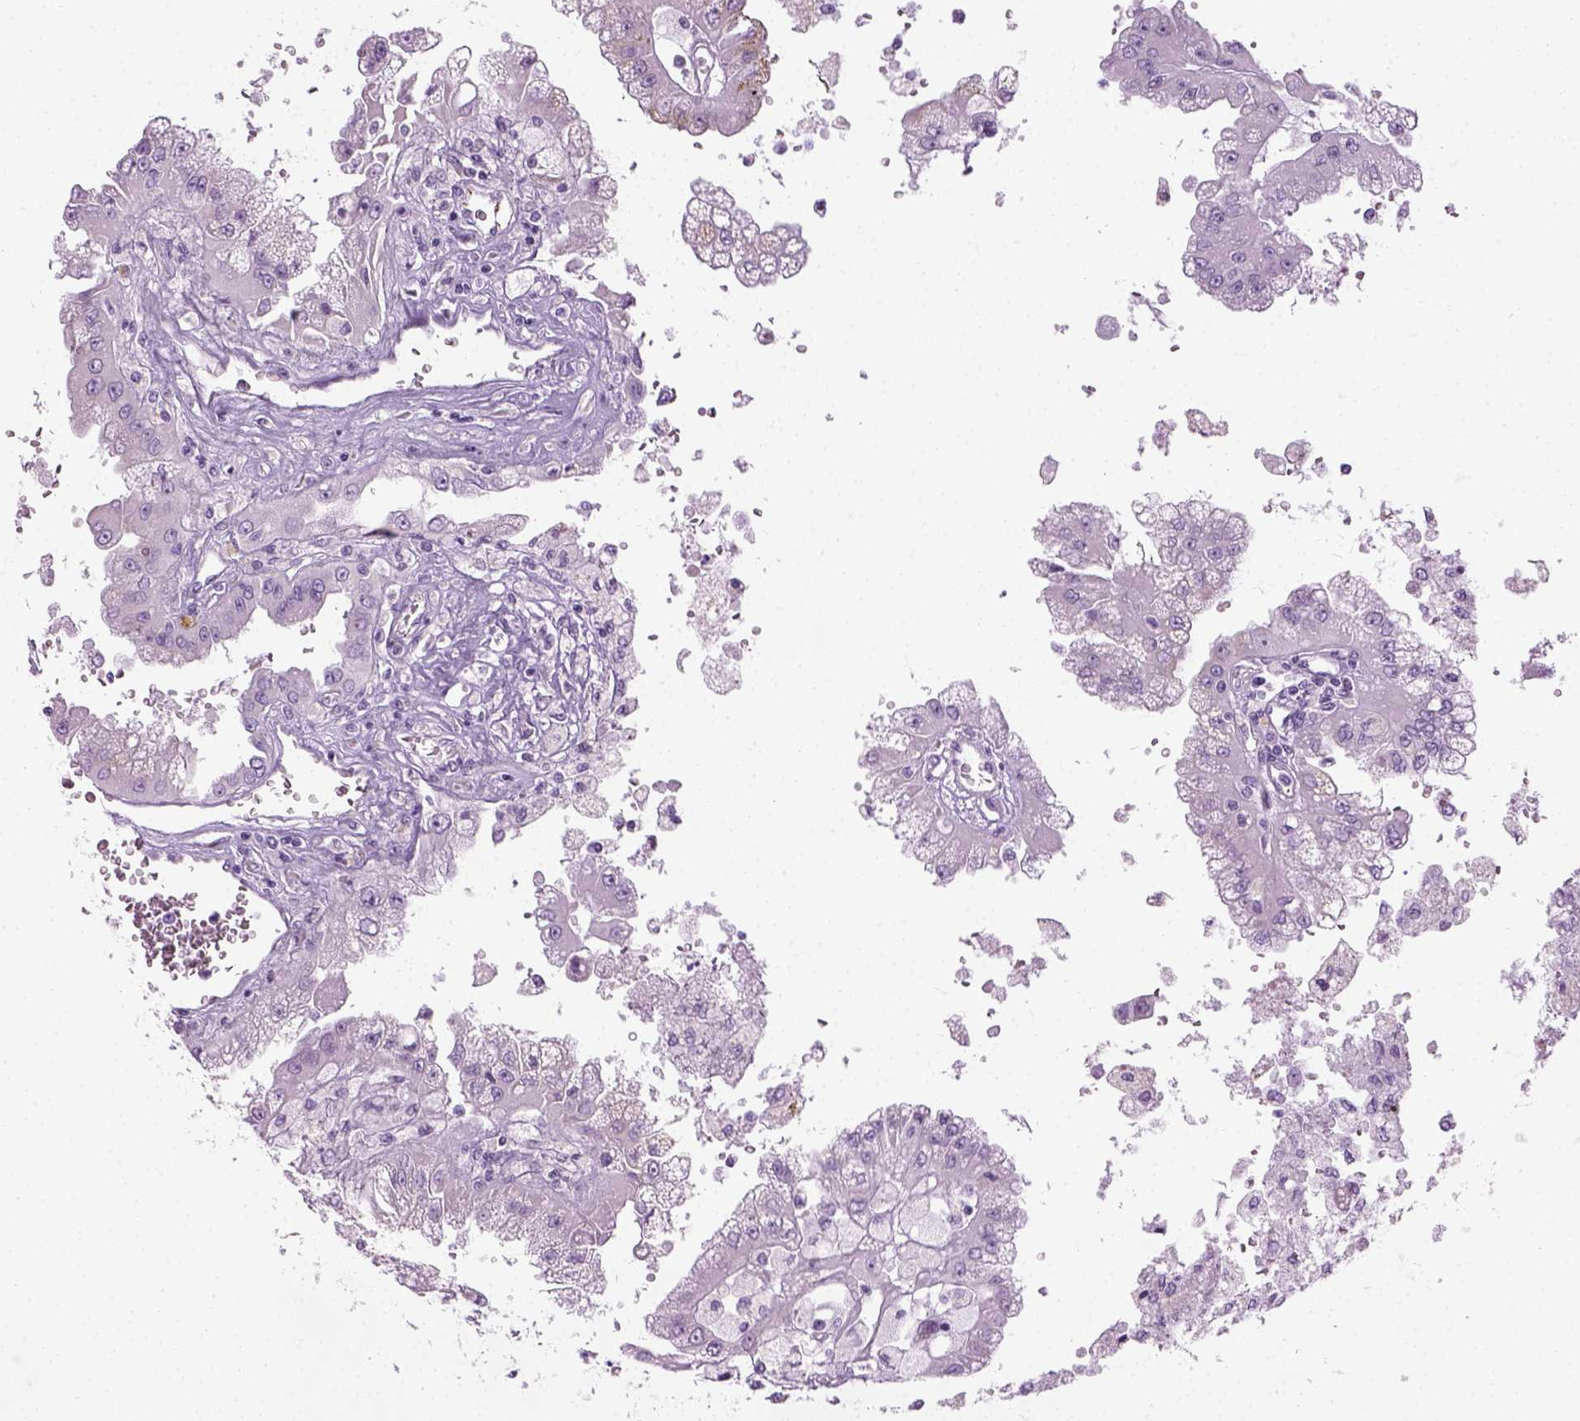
{"staining": {"intensity": "negative", "quantity": "none", "location": "none"}, "tissue": "renal cancer", "cell_type": "Tumor cells", "image_type": "cancer", "snomed": [{"axis": "morphology", "description": "Adenocarcinoma, NOS"}, {"axis": "topography", "description": "Kidney"}], "caption": "Immunohistochemical staining of human adenocarcinoma (renal) exhibits no significant staining in tumor cells.", "gene": "CIBAR2", "patient": {"sex": "male", "age": 58}}